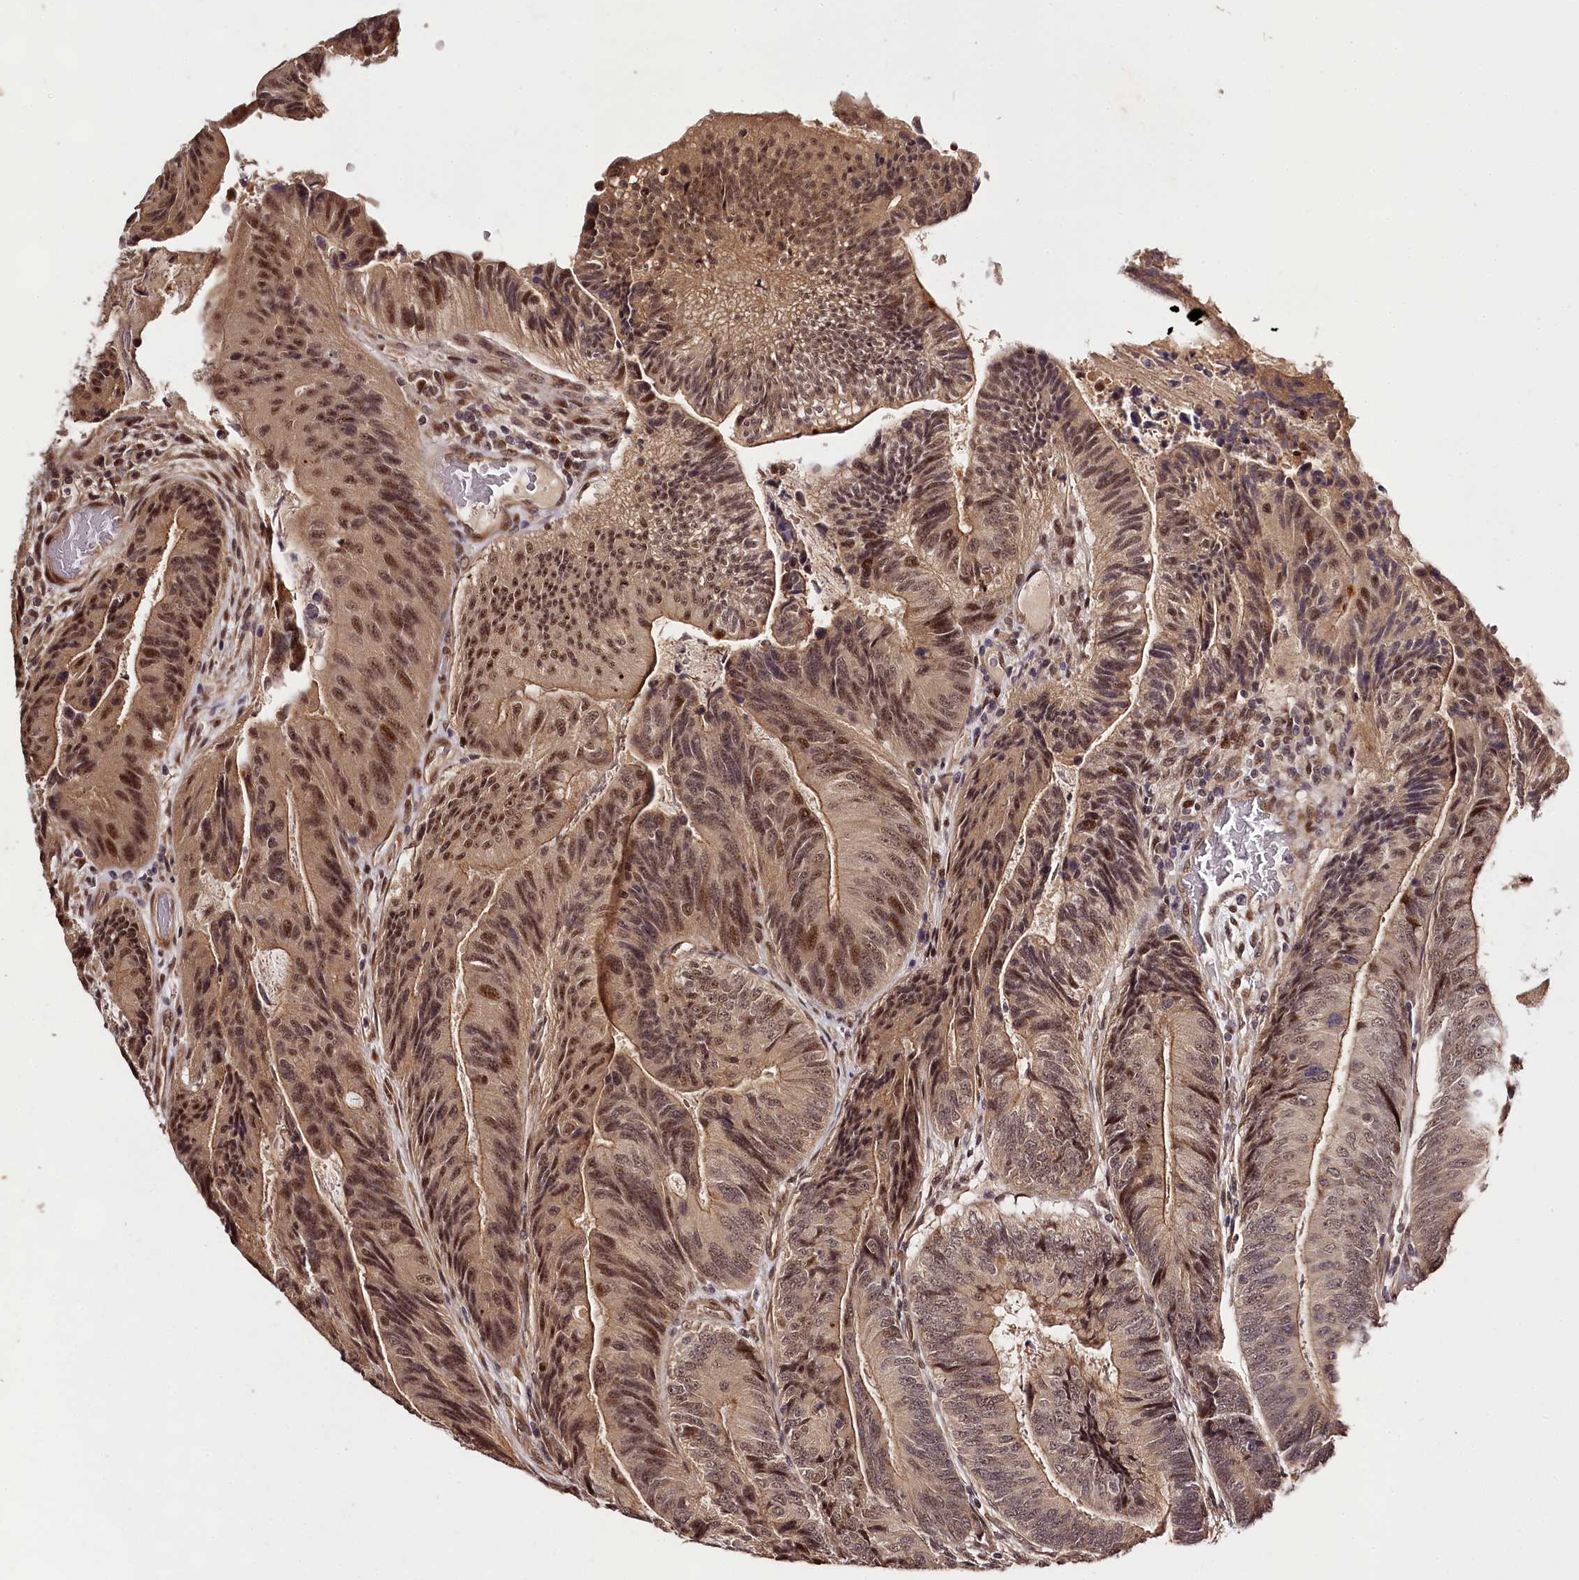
{"staining": {"intensity": "moderate", "quantity": ">75%", "location": "cytoplasmic/membranous,nuclear"}, "tissue": "colorectal cancer", "cell_type": "Tumor cells", "image_type": "cancer", "snomed": [{"axis": "morphology", "description": "Adenocarcinoma, NOS"}, {"axis": "topography", "description": "Colon"}], "caption": "Immunohistochemical staining of human adenocarcinoma (colorectal) reveals moderate cytoplasmic/membranous and nuclear protein expression in about >75% of tumor cells.", "gene": "MAML3", "patient": {"sex": "female", "age": 67}}